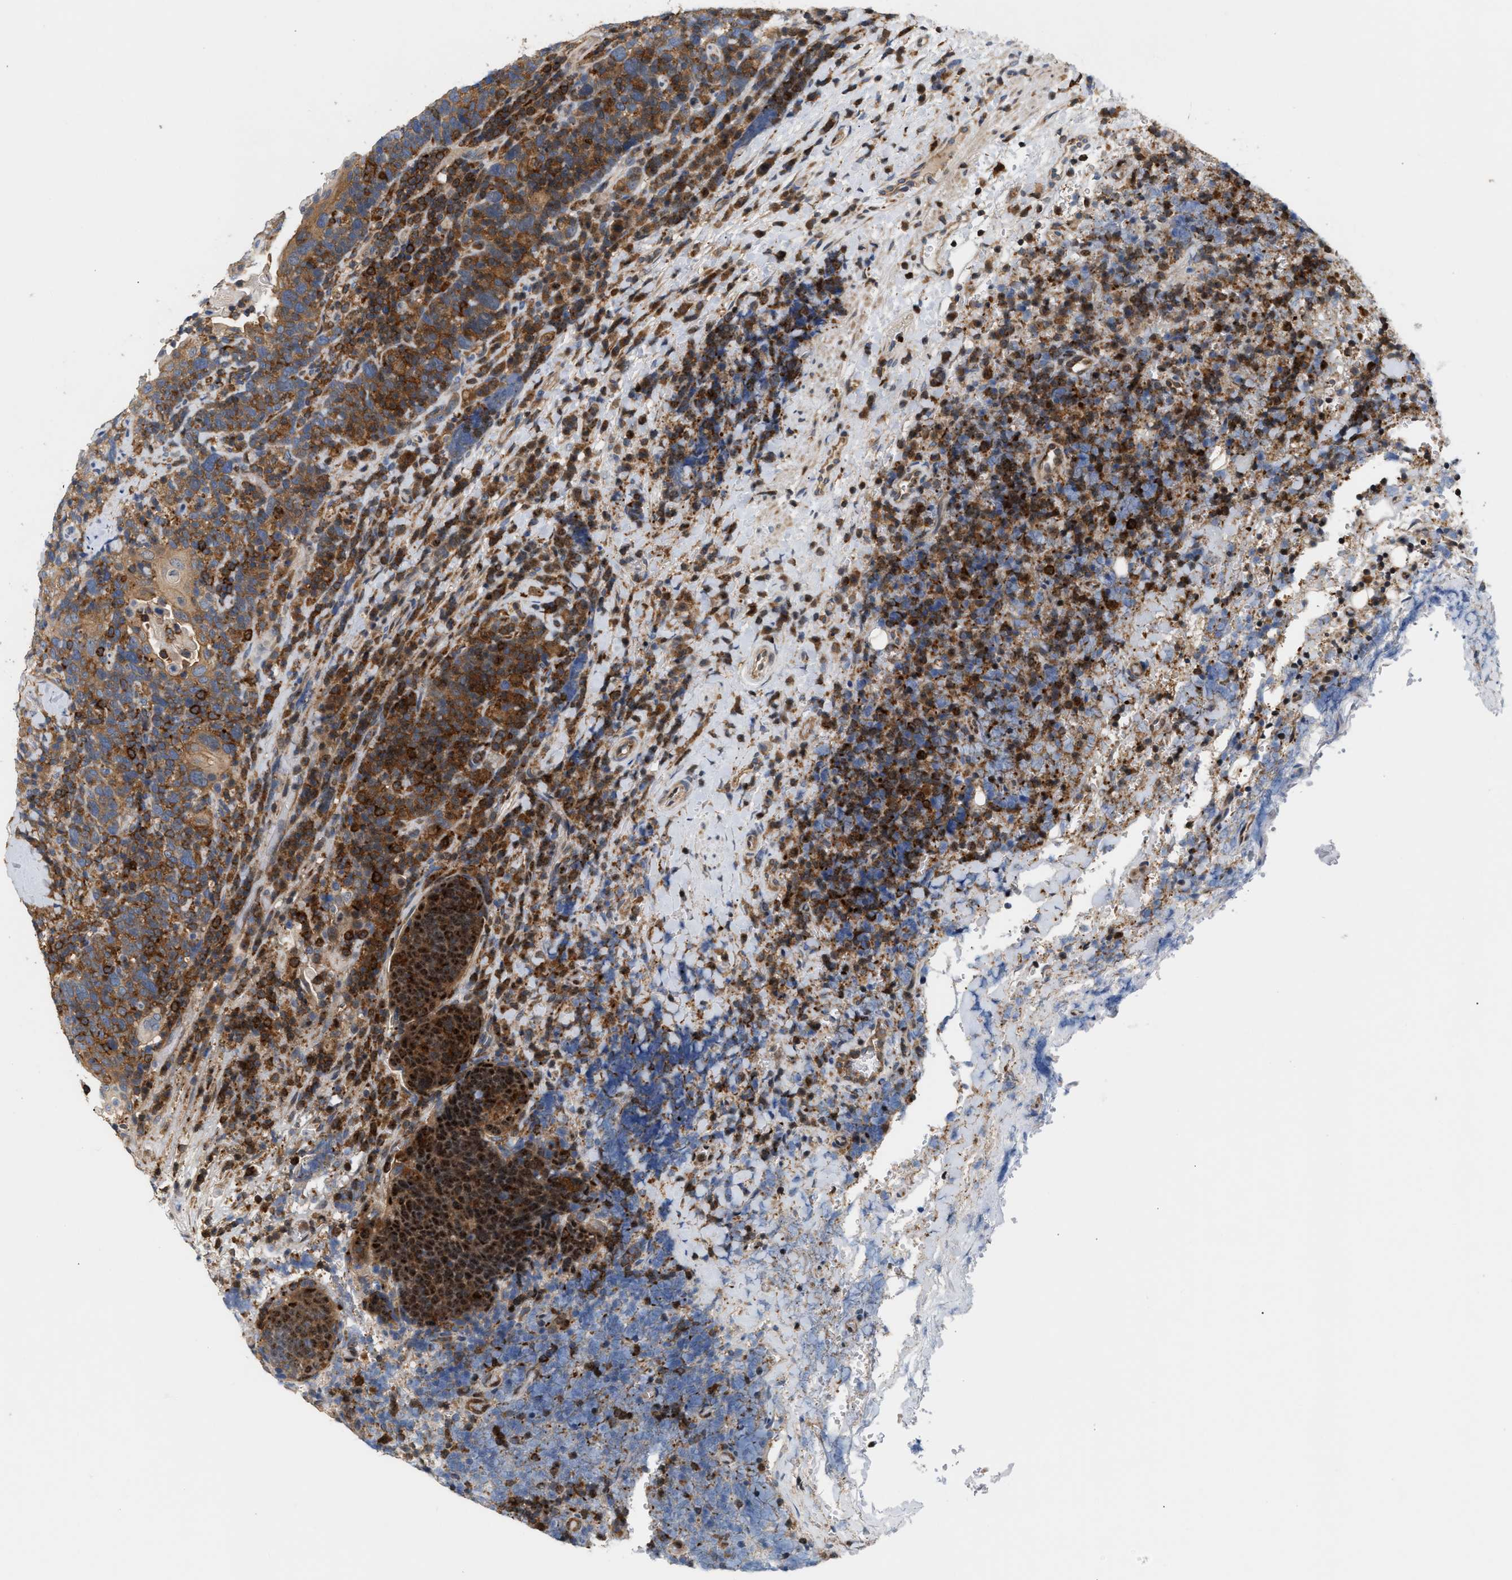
{"staining": {"intensity": "moderate", "quantity": ">75%", "location": "cytoplasmic/membranous"}, "tissue": "head and neck cancer", "cell_type": "Tumor cells", "image_type": "cancer", "snomed": [{"axis": "morphology", "description": "Squamous cell carcinoma, NOS"}, {"axis": "morphology", "description": "Squamous cell carcinoma, metastatic, NOS"}, {"axis": "topography", "description": "Lymph node"}, {"axis": "topography", "description": "Head-Neck"}], "caption": "Tumor cells display medium levels of moderate cytoplasmic/membranous expression in approximately >75% of cells in head and neck cancer (squamous cell carcinoma).", "gene": "DBNL", "patient": {"sex": "male", "age": 62}}